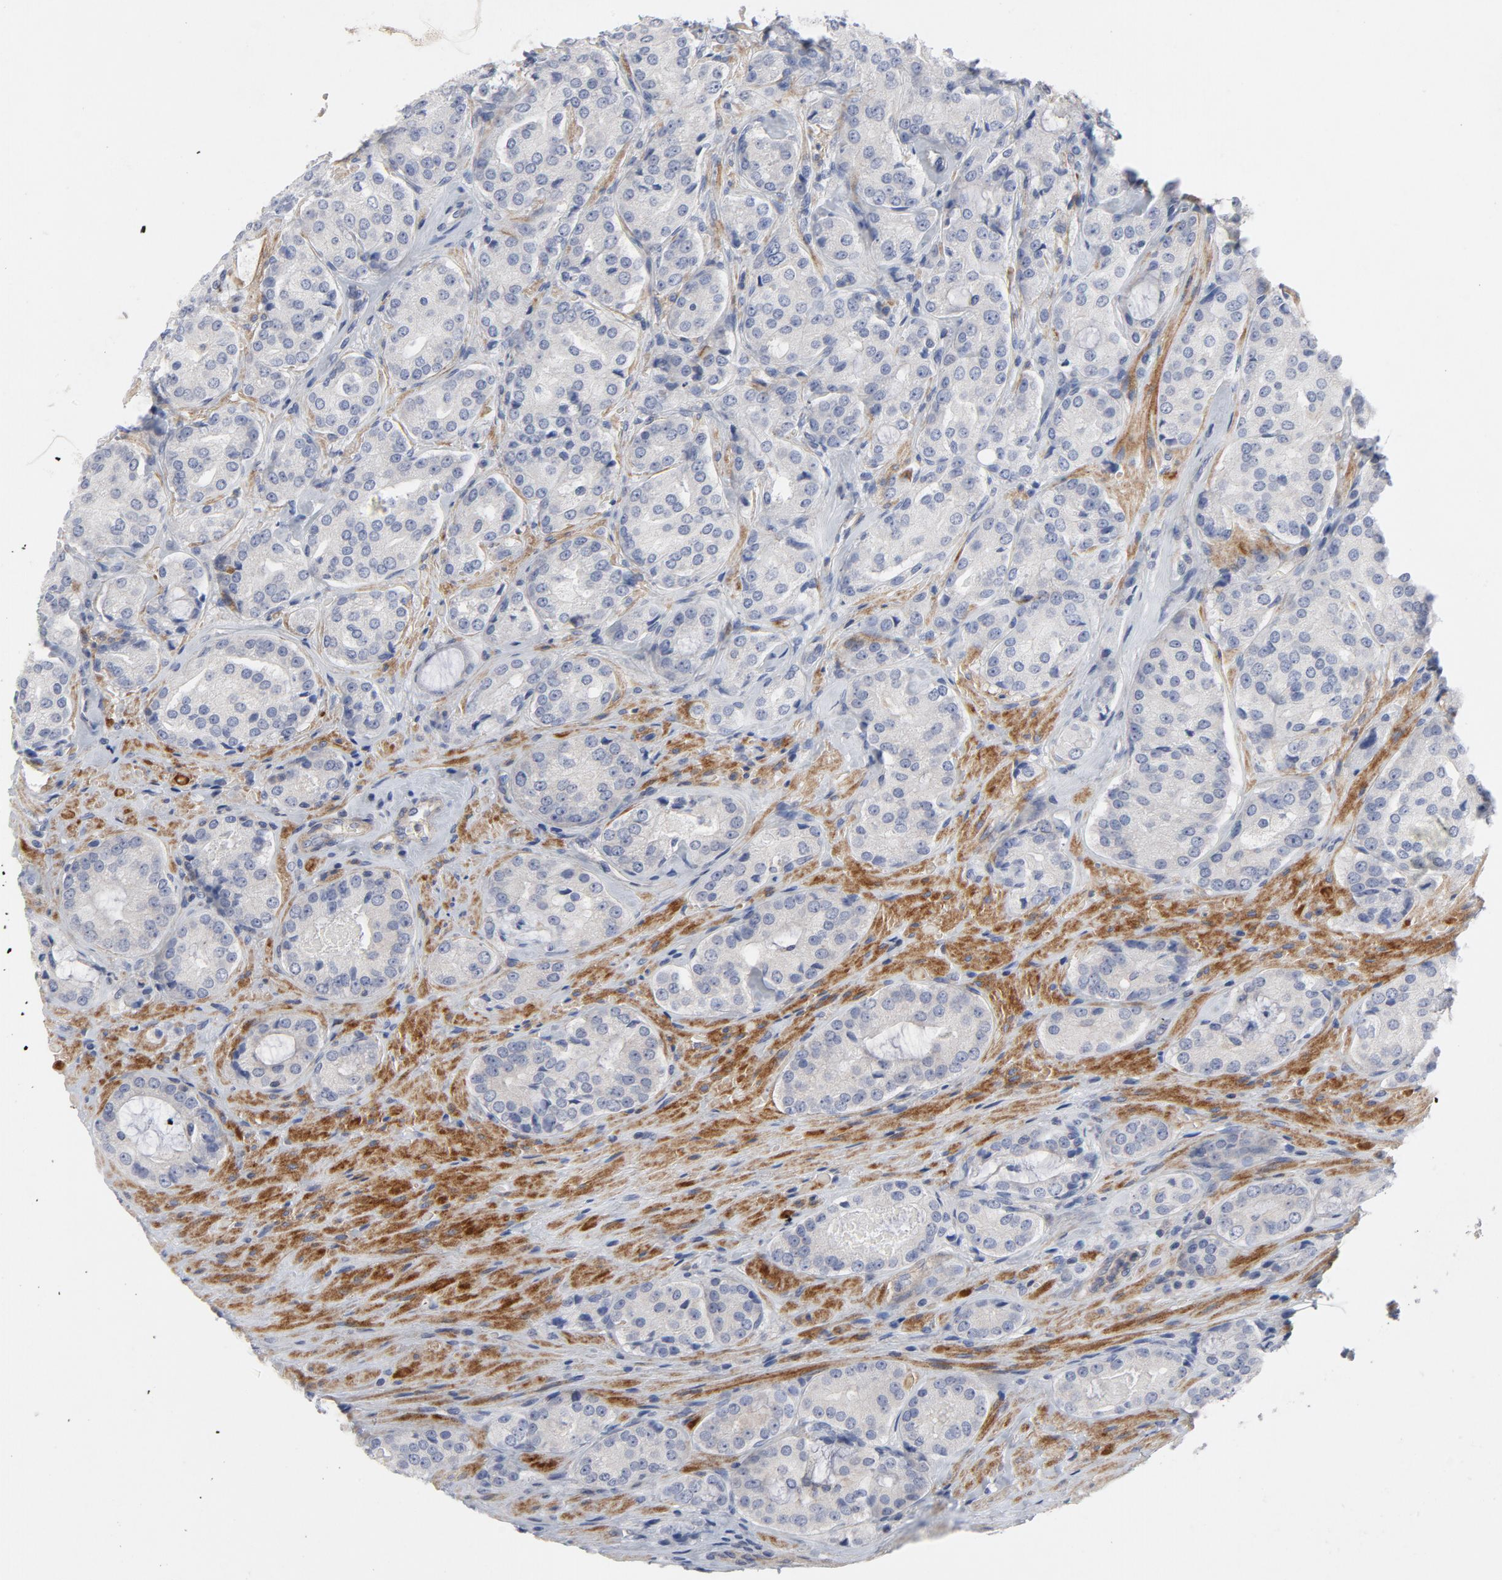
{"staining": {"intensity": "negative", "quantity": "none", "location": "none"}, "tissue": "prostate cancer", "cell_type": "Tumor cells", "image_type": "cancer", "snomed": [{"axis": "morphology", "description": "Adenocarcinoma, High grade"}, {"axis": "topography", "description": "Prostate"}], "caption": "A histopathology image of prostate cancer stained for a protein shows no brown staining in tumor cells.", "gene": "ROCK1", "patient": {"sex": "male", "age": 72}}